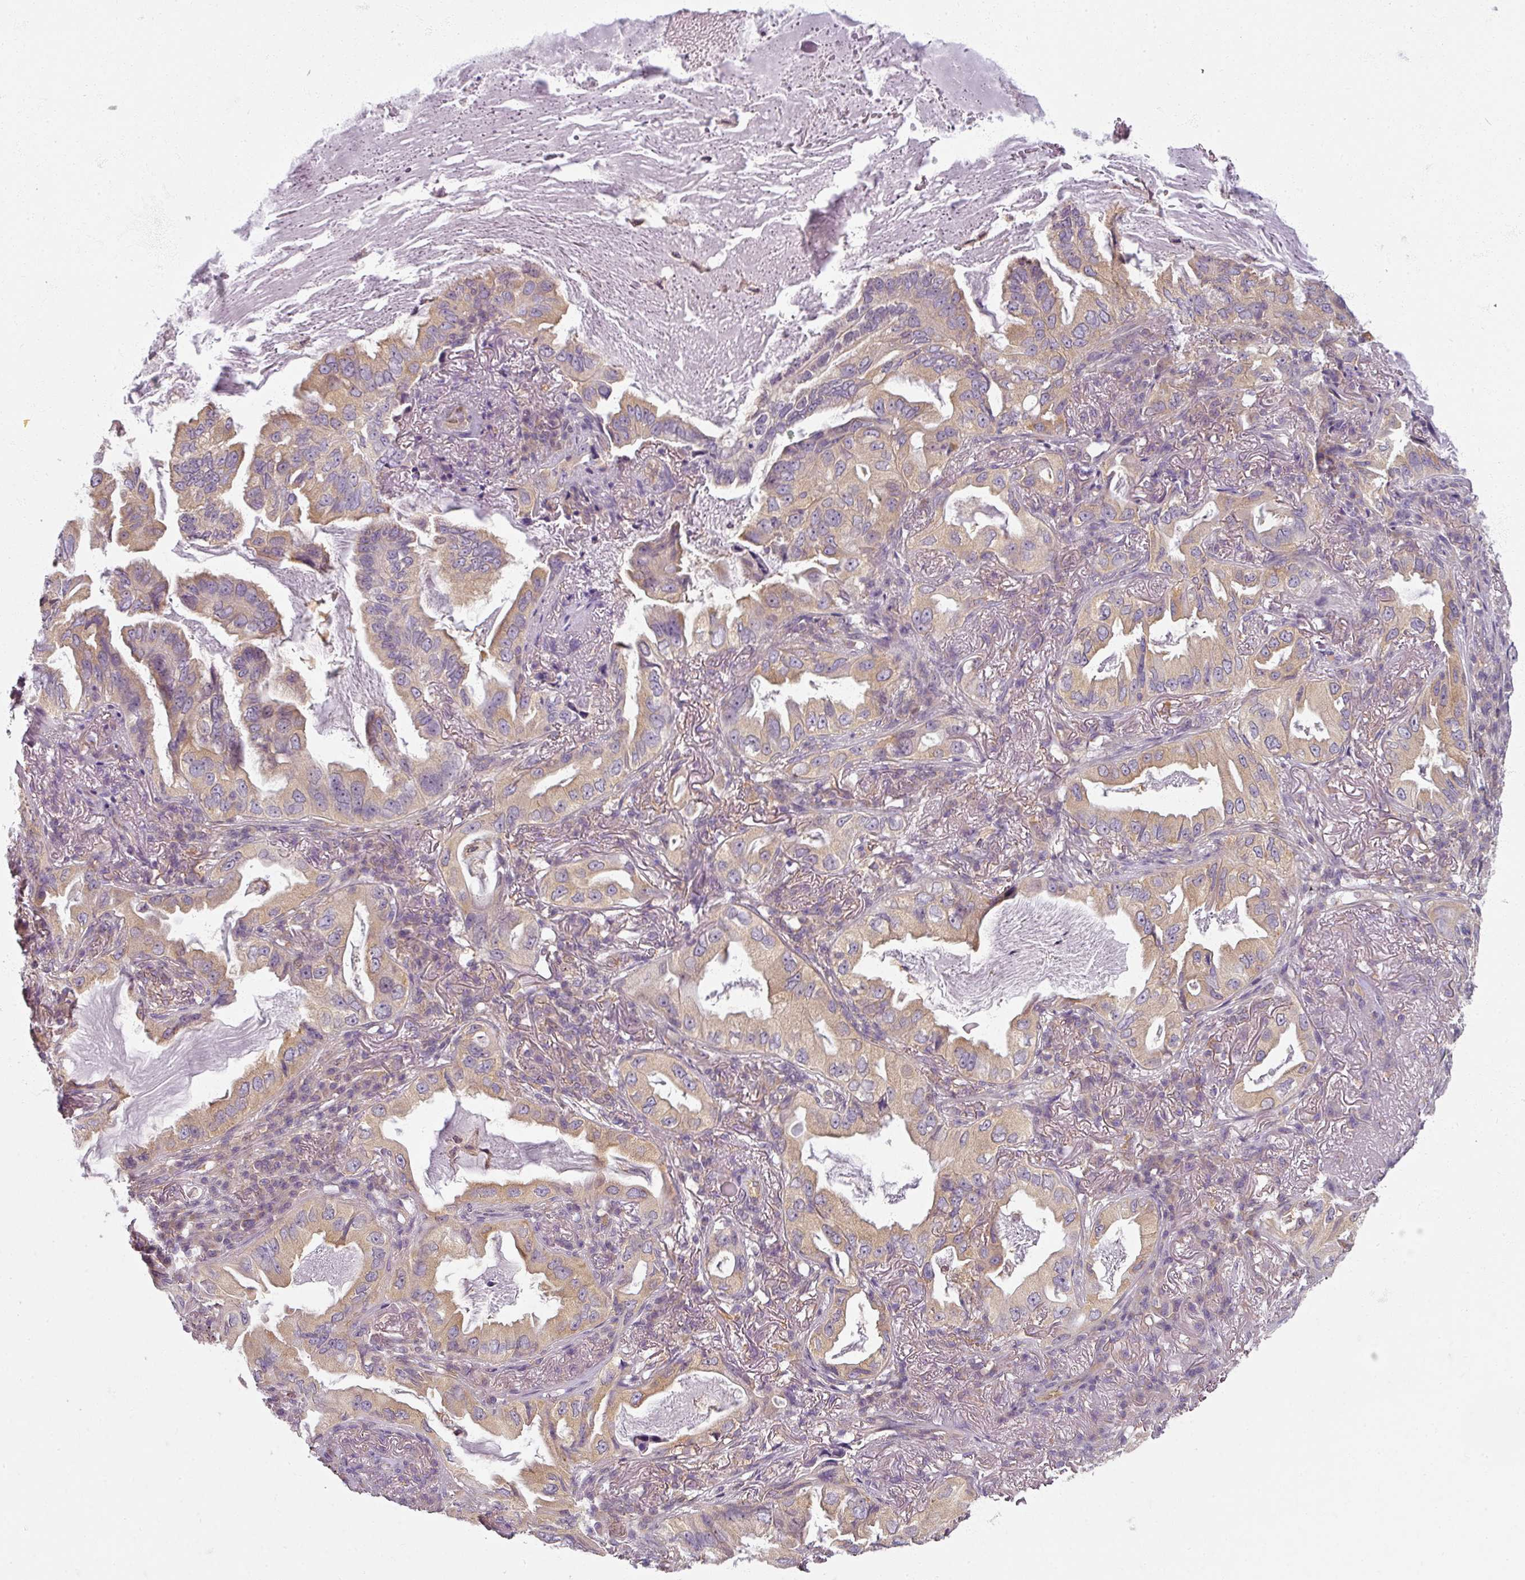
{"staining": {"intensity": "moderate", "quantity": "25%-75%", "location": "cytoplasmic/membranous"}, "tissue": "lung cancer", "cell_type": "Tumor cells", "image_type": "cancer", "snomed": [{"axis": "morphology", "description": "Adenocarcinoma, NOS"}, {"axis": "topography", "description": "Lung"}], "caption": "DAB immunohistochemical staining of adenocarcinoma (lung) demonstrates moderate cytoplasmic/membranous protein expression in about 25%-75% of tumor cells.", "gene": "AGPAT4", "patient": {"sex": "female", "age": 69}}